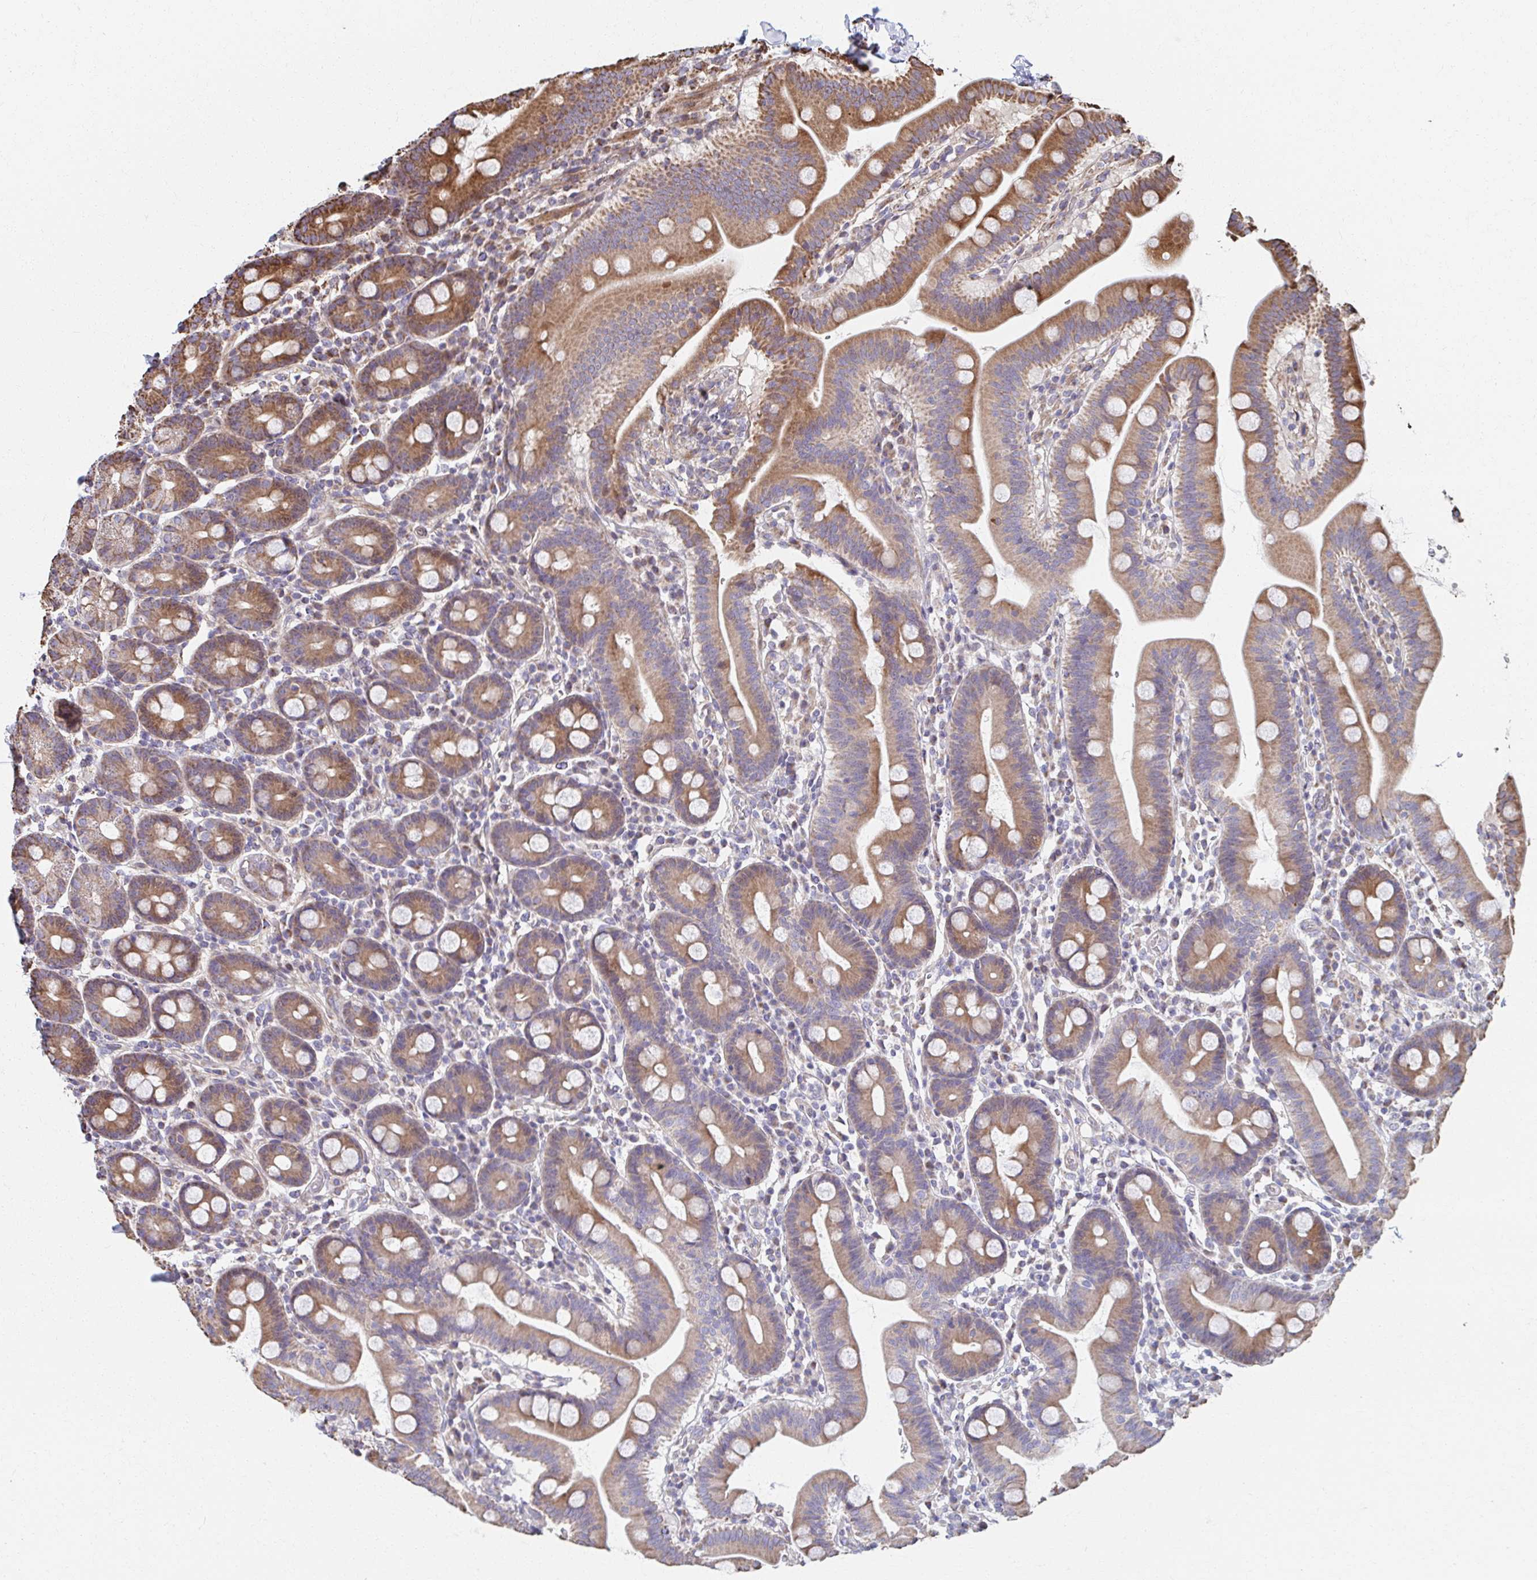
{"staining": {"intensity": "moderate", "quantity": ">75%", "location": "cytoplasmic/membranous"}, "tissue": "duodenum", "cell_type": "Glandular cells", "image_type": "normal", "snomed": [{"axis": "morphology", "description": "Normal tissue, NOS"}, {"axis": "topography", "description": "Pancreas"}, {"axis": "topography", "description": "Duodenum"}], "caption": "The photomicrograph exhibits immunohistochemical staining of unremarkable duodenum. There is moderate cytoplasmic/membranous staining is identified in approximately >75% of glandular cells.", "gene": "SAT1", "patient": {"sex": "male", "age": 59}}